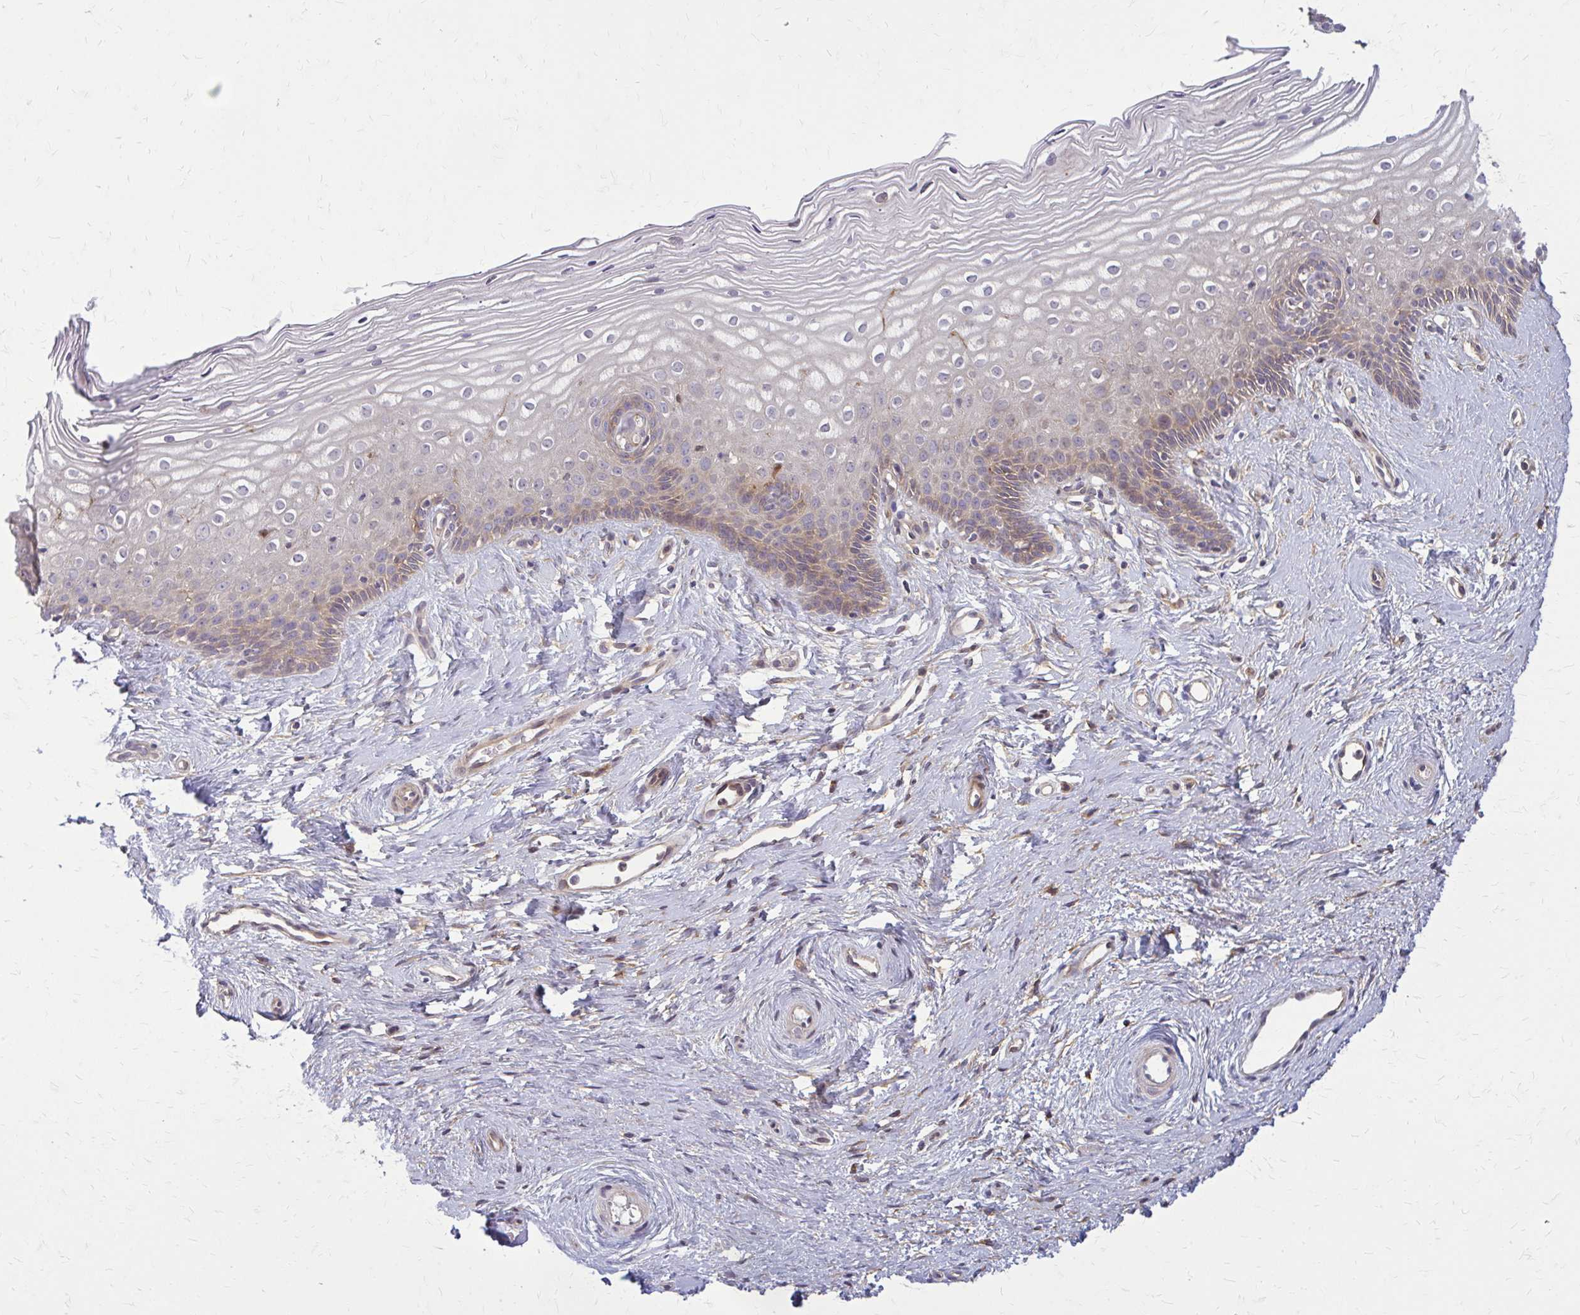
{"staining": {"intensity": "weak", "quantity": "<25%", "location": "cytoplasmic/membranous"}, "tissue": "cervix", "cell_type": "Squamous epithelial cells", "image_type": "normal", "snomed": [{"axis": "morphology", "description": "Normal tissue, NOS"}, {"axis": "topography", "description": "Cervix"}], "caption": "This is an immunohistochemistry (IHC) histopathology image of unremarkable human cervix. There is no positivity in squamous epithelial cells.", "gene": "OXNAD1", "patient": {"sex": "female", "age": 40}}